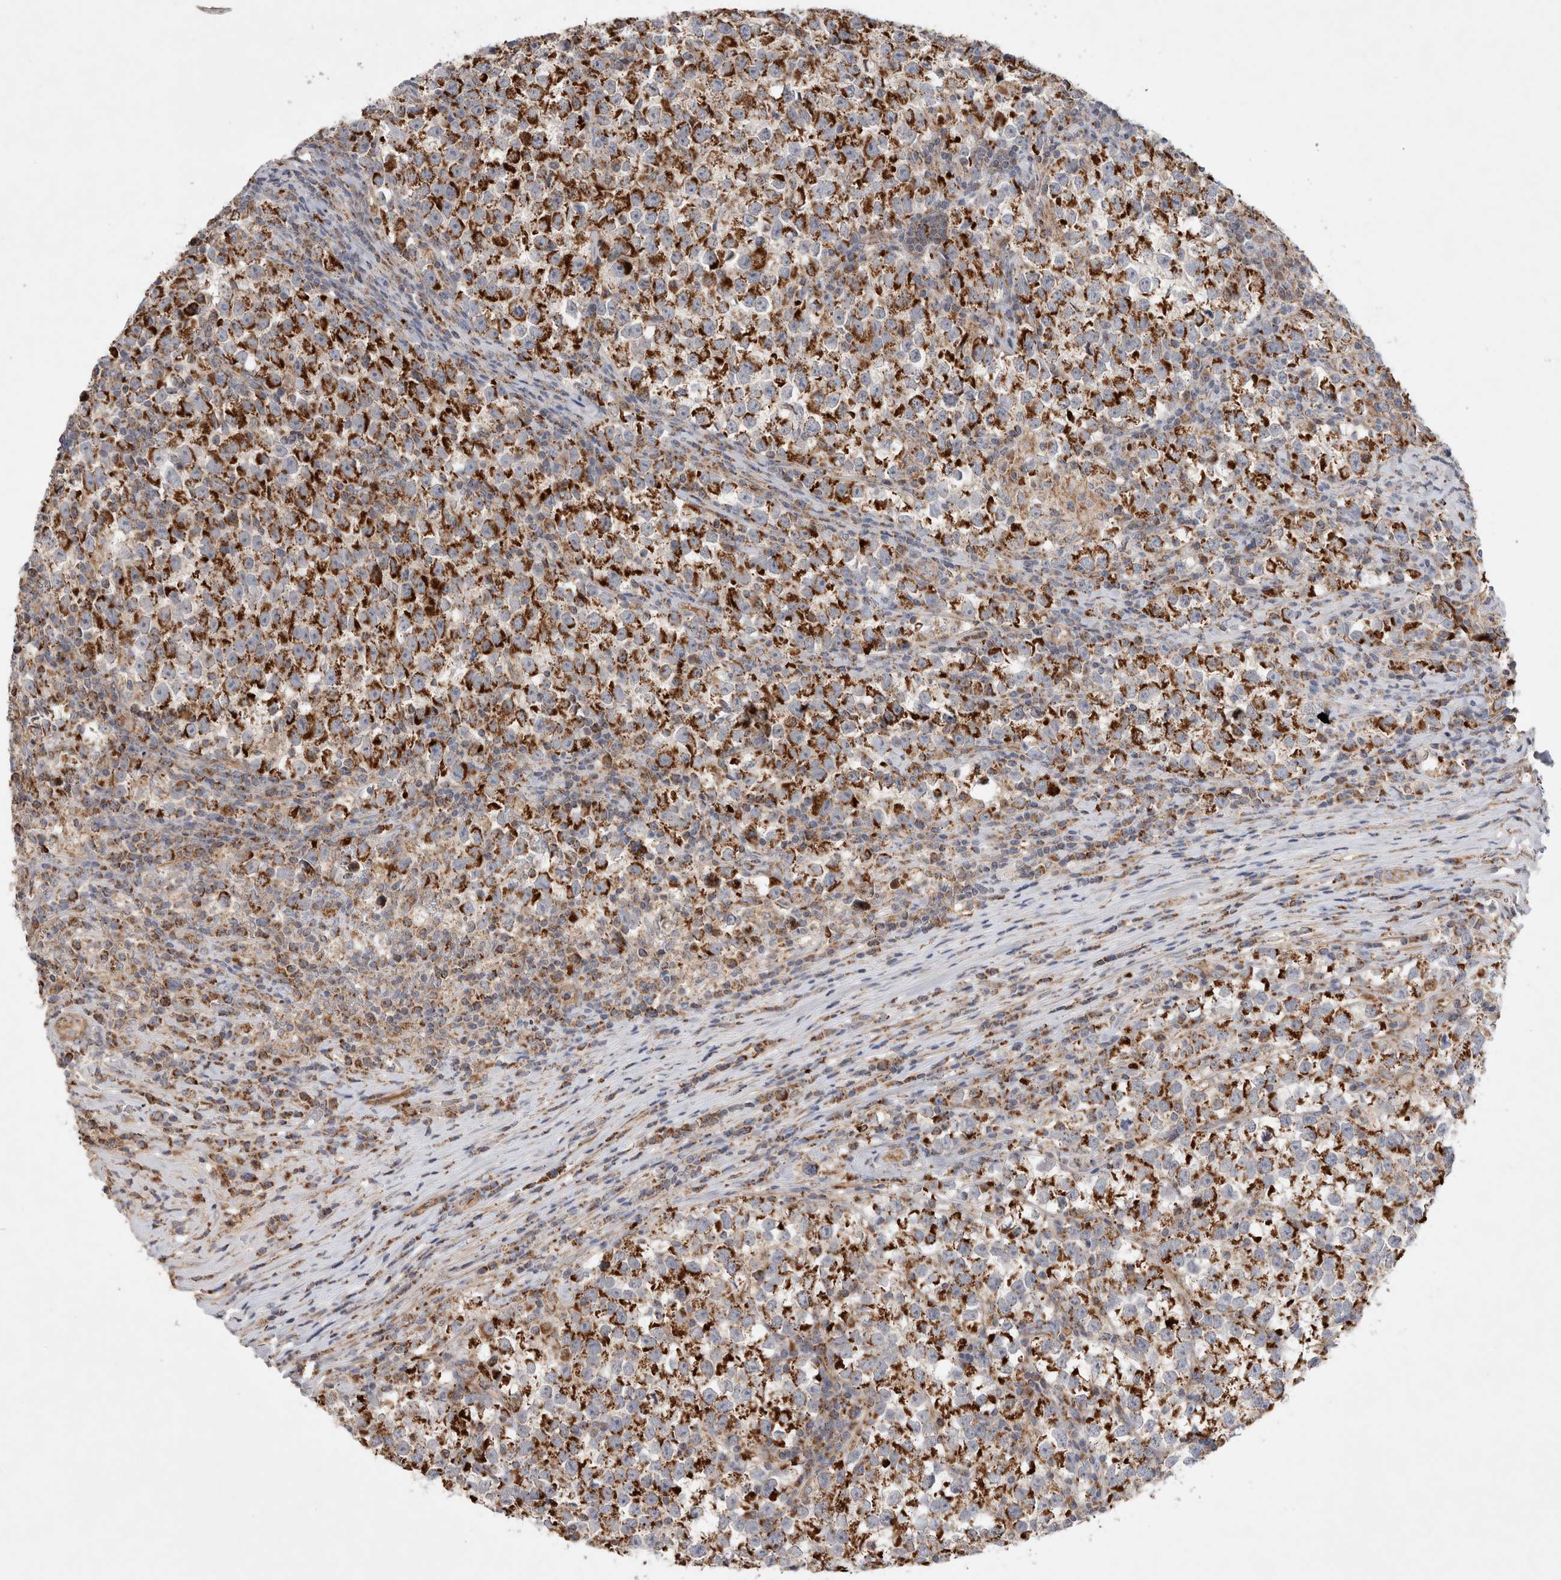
{"staining": {"intensity": "strong", "quantity": ">75%", "location": "cytoplasmic/membranous"}, "tissue": "testis cancer", "cell_type": "Tumor cells", "image_type": "cancer", "snomed": [{"axis": "morphology", "description": "Normal tissue, NOS"}, {"axis": "morphology", "description": "Seminoma, NOS"}, {"axis": "topography", "description": "Testis"}], "caption": "This is an image of immunohistochemistry staining of seminoma (testis), which shows strong positivity in the cytoplasmic/membranous of tumor cells.", "gene": "MRPS28", "patient": {"sex": "male", "age": 43}}